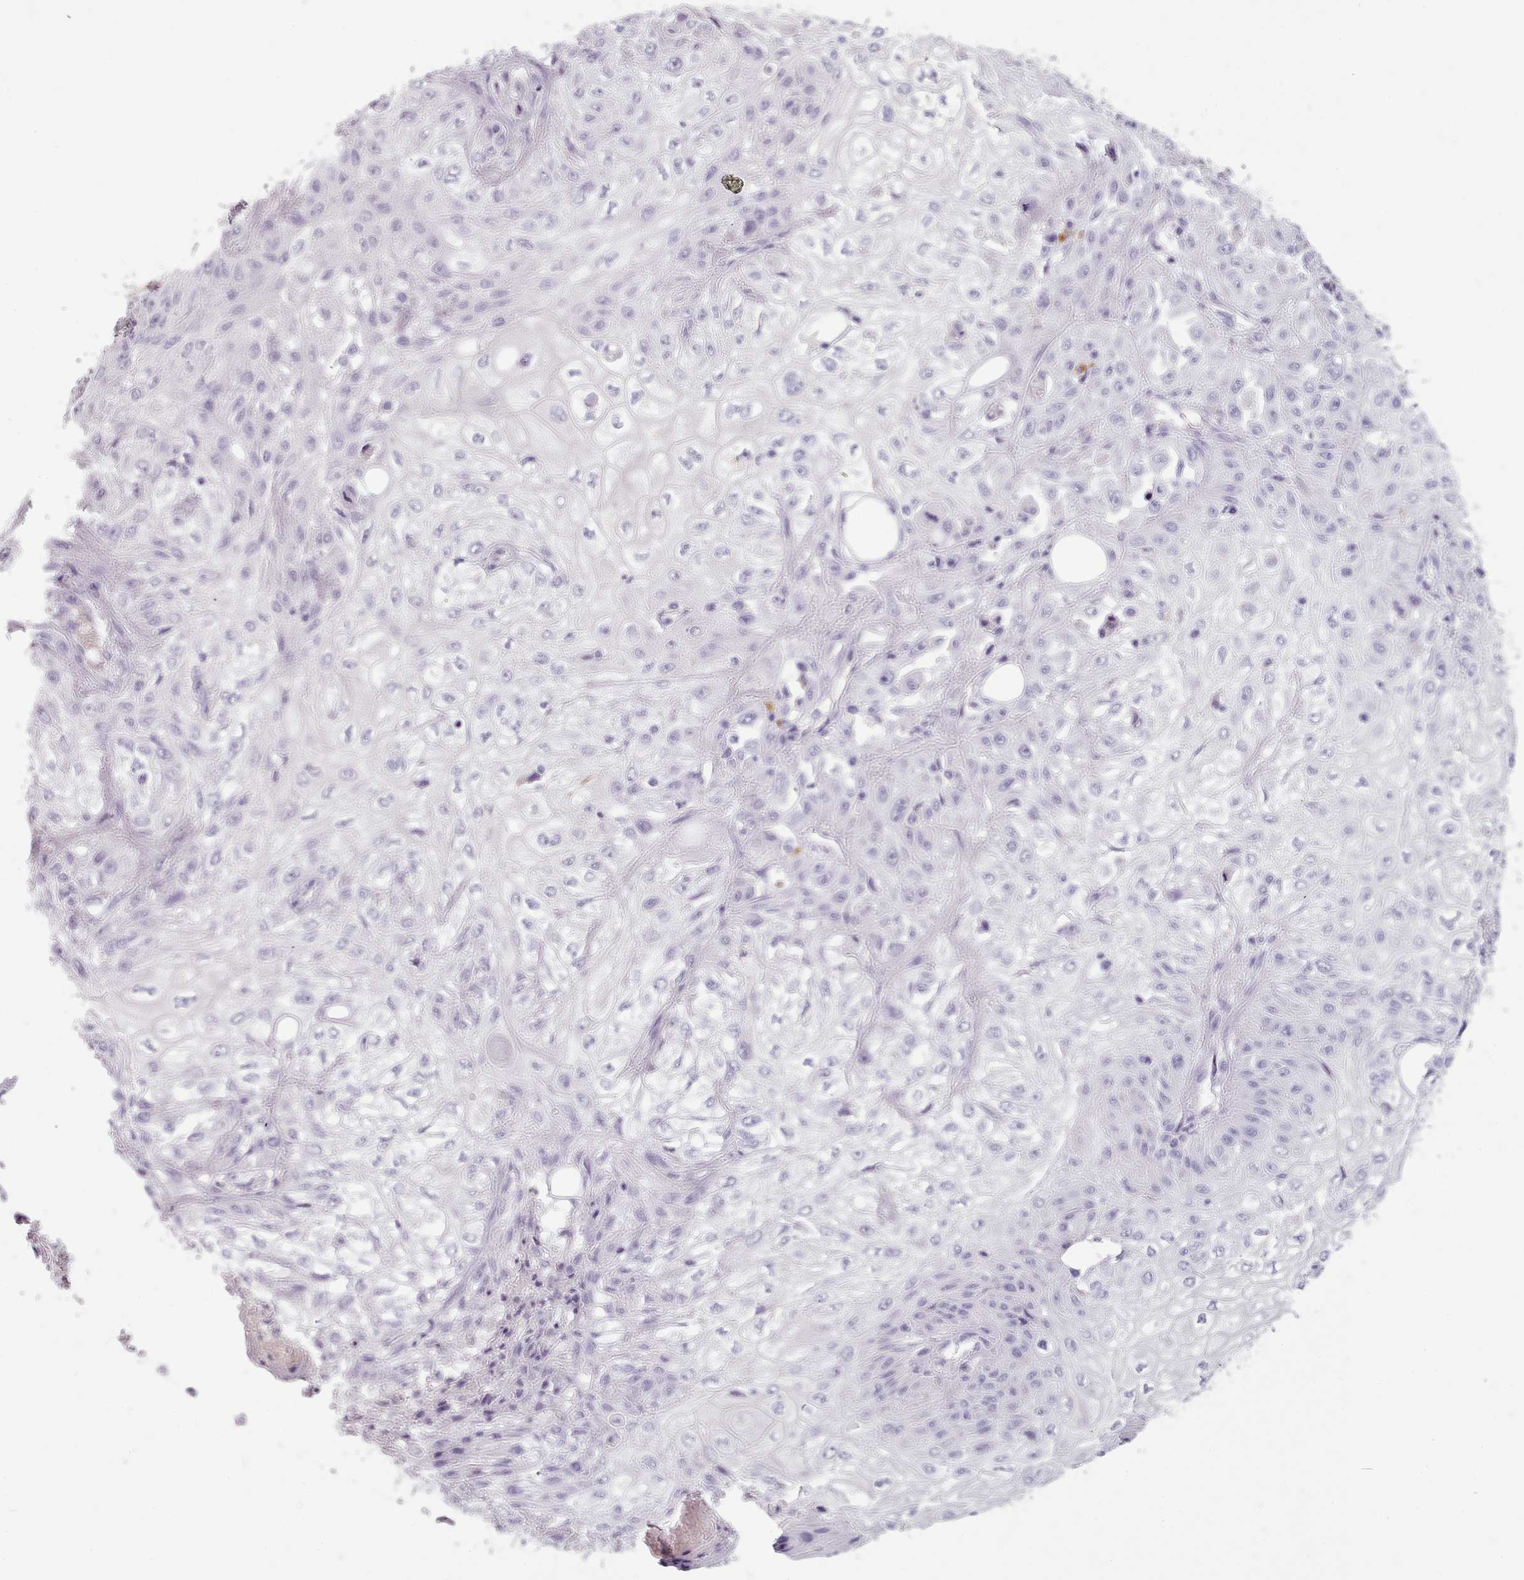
{"staining": {"intensity": "negative", "quantity": "none", "location": "none"}, "tissue": "skin cancer", "cell_type": "Tumor cells", "image_type": "cancer", "snomed": [{"axis": "morphology", "description": "Squamous cell carcinoma, NOS"}, {"axis": "morphology", "description": "Squamous cell carcinoma, metastatic, NOS"}, {"axis": "topography", "description": "Skin"}, {"axis": "topography", "description": "Lymph node"}], "caption": "There is no significant positivity in tumor cells of skin cancer (squamous cell carcinoma).", "gene": "NDST2", "patient": {"sex": "male", "age": 75}}